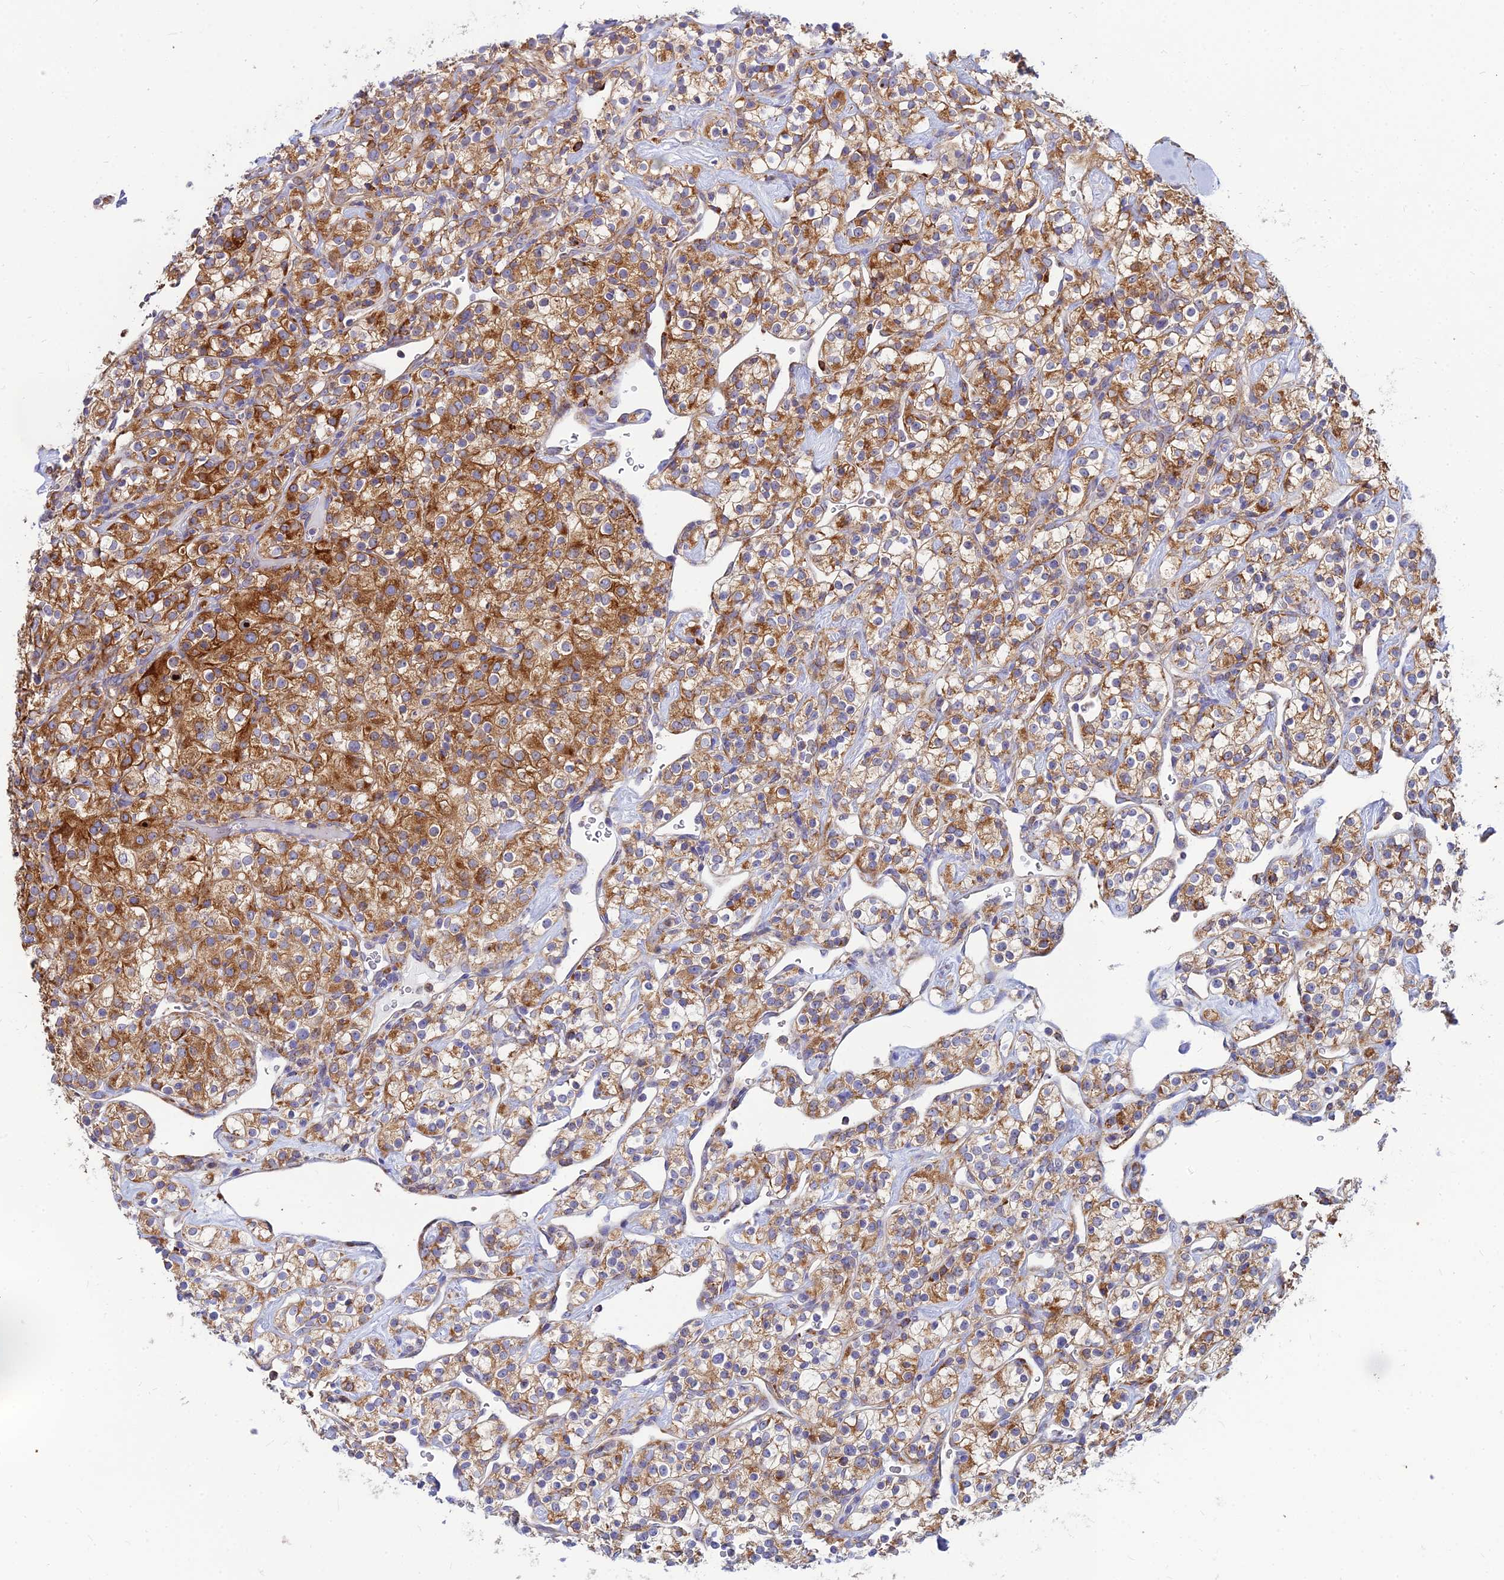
{"staining": {"intensity": "moderate", "quantity": ">75%", "location": "cytoplasmic/membranous"}, "tissue": "renal cancer", "cell_type": "Tumor cells", "image_type": "cancer", "snomed": [{"axis": "morphology", "description": "Adenocarcinoma, NOS"}, {"axis": "topography", "description": "Kidney"}], "caption": "Tumor cells display medium levels of moderate cytoplasmic/membranous expression in approximately >75% of cells in adenocarcinoma (renal).", "gene": "CCT6B", "patient": {"sex": "male", "age": 77}}